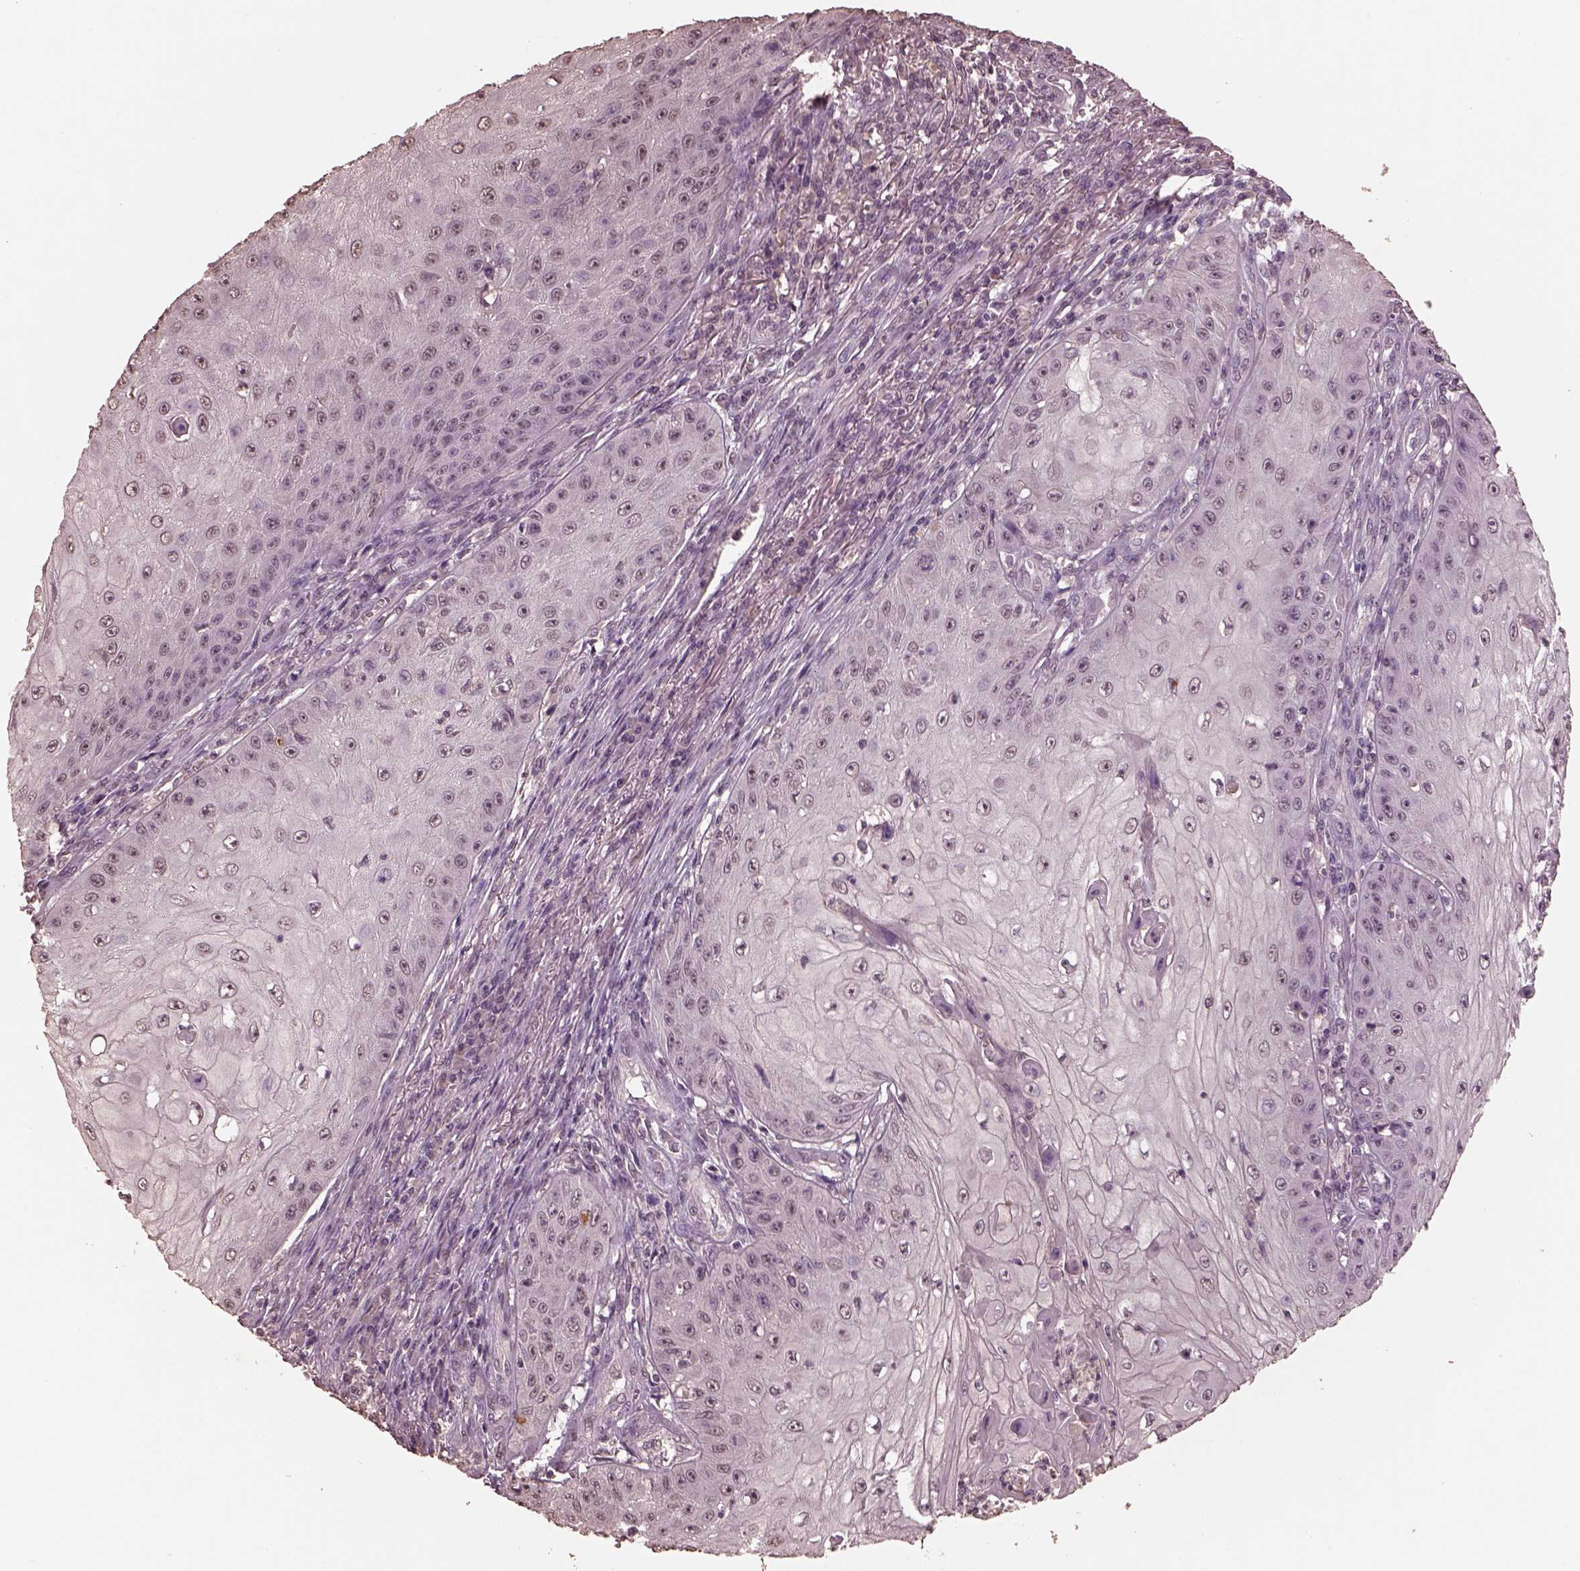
{"staining": {"intensity": "negative", "quantity": "none", "location": "none"}, "tissue": "skin cancer", "cell_type": "Tumor cells", "image_type": "cancer", "snomed": [{"axis": "morphology", "description": "Squamous cell carcinoma, NOS"}, {"axis": "topography", "description": "Skin"}], "caption": "Human skin squamous cell carcinoma stained for a protein using immunohistochemistry exhibits no expression in tumor cells.", "gene": "CPT1C", "patient": {"sex": "male", "age": 70}}